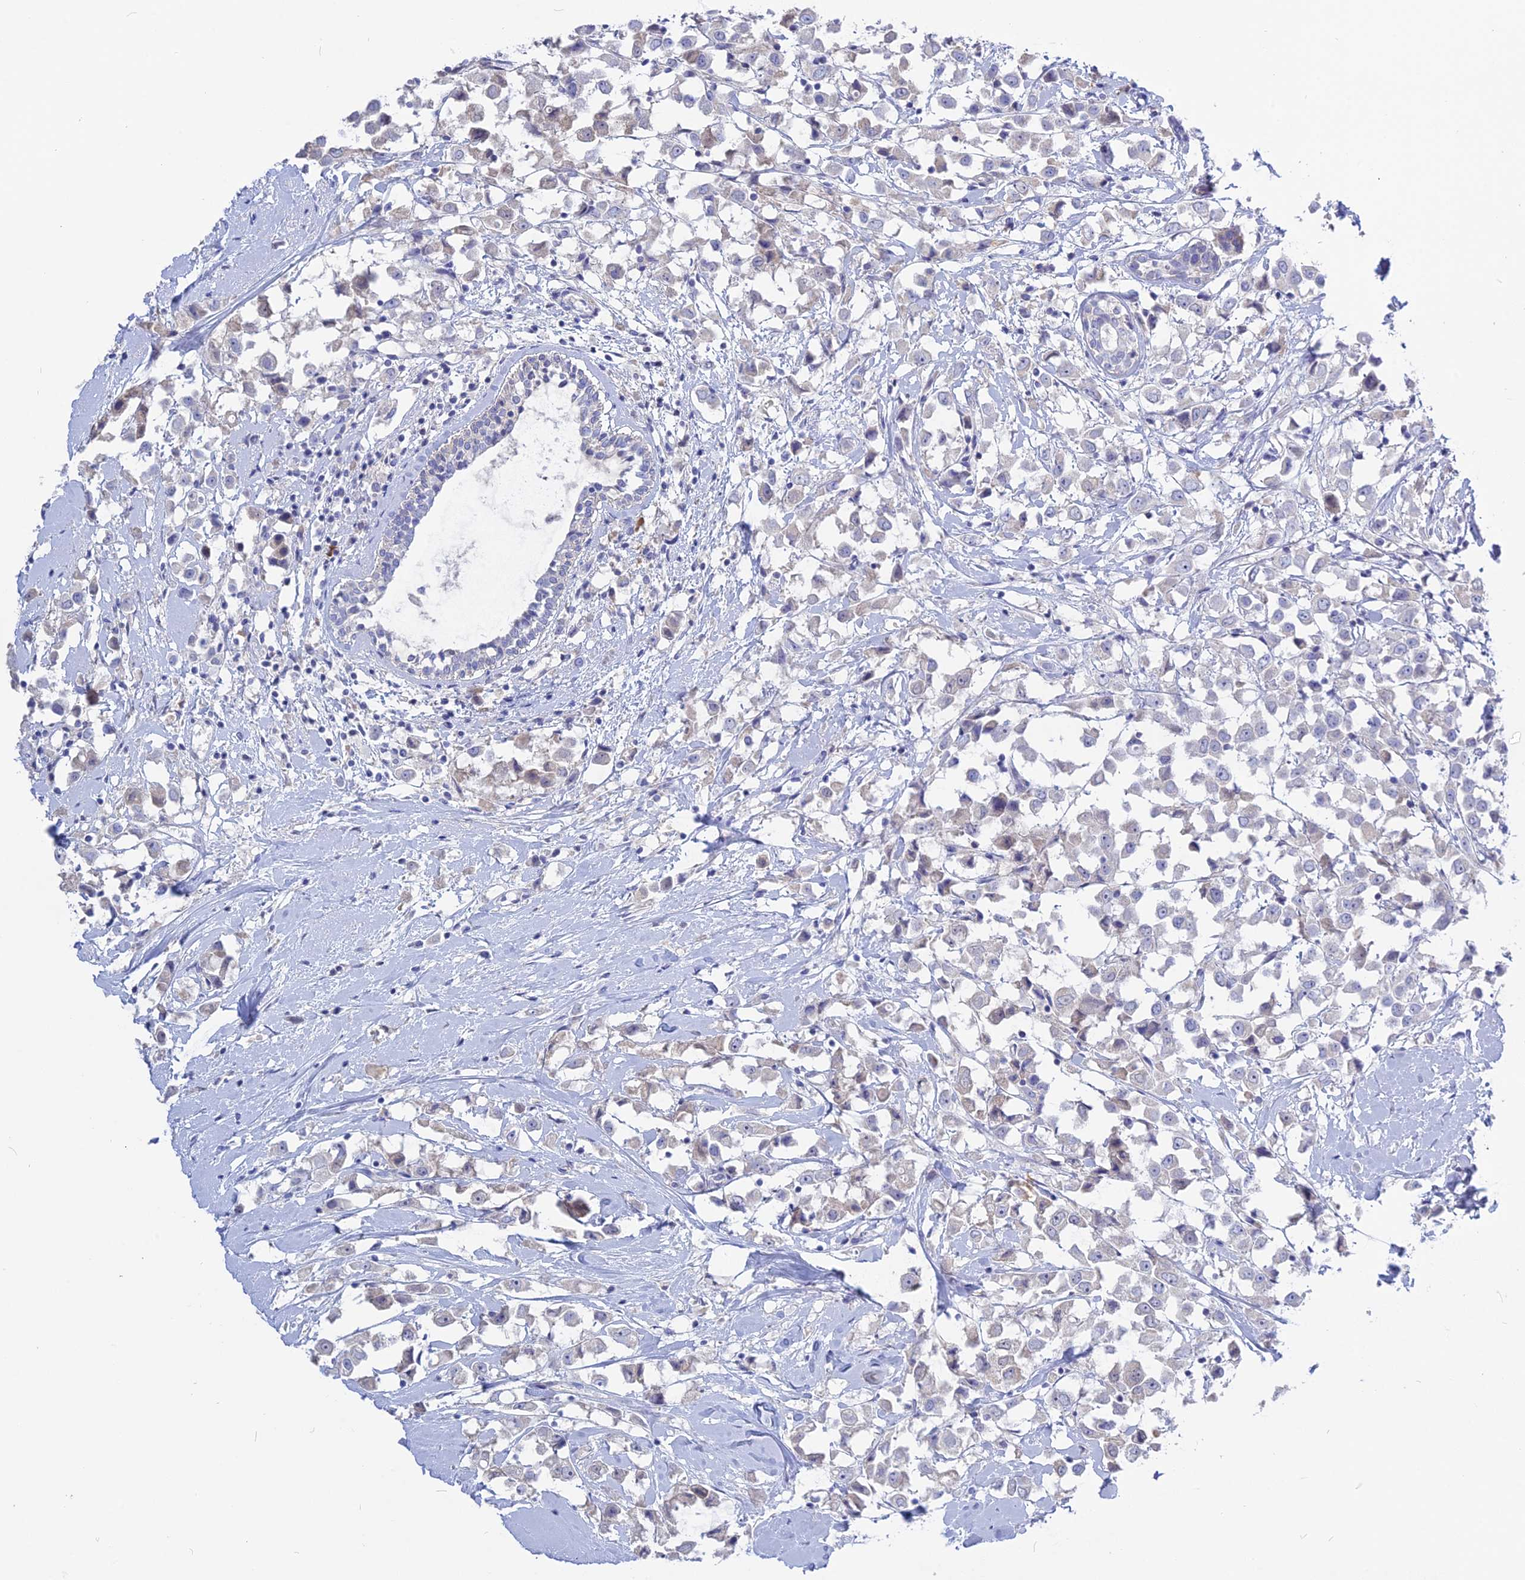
{"staining": {"intensity": "negative", "quantity": "none", "location": "none"}, "tissue": "breast cancer", "cell_type": "Tumor cells", "image_type": "cancer", "snomed": [{"axis": "morphology", "description": "Duct carcinoma"}, {"axis": "topography", "description": "Breast"}], "caption": "A high-resolution micrograph shows IHC staining of breast infiltrating ductal carcinoma, which displays no significant positivity in tumor cells. Brightfield microscopy of immunohistochemistry stained with DAB (brown) and hematoxylin (blue), captured at high magnification.", "gene": "ADGRA1", "patient": {"sex": "female", "age": 61}}